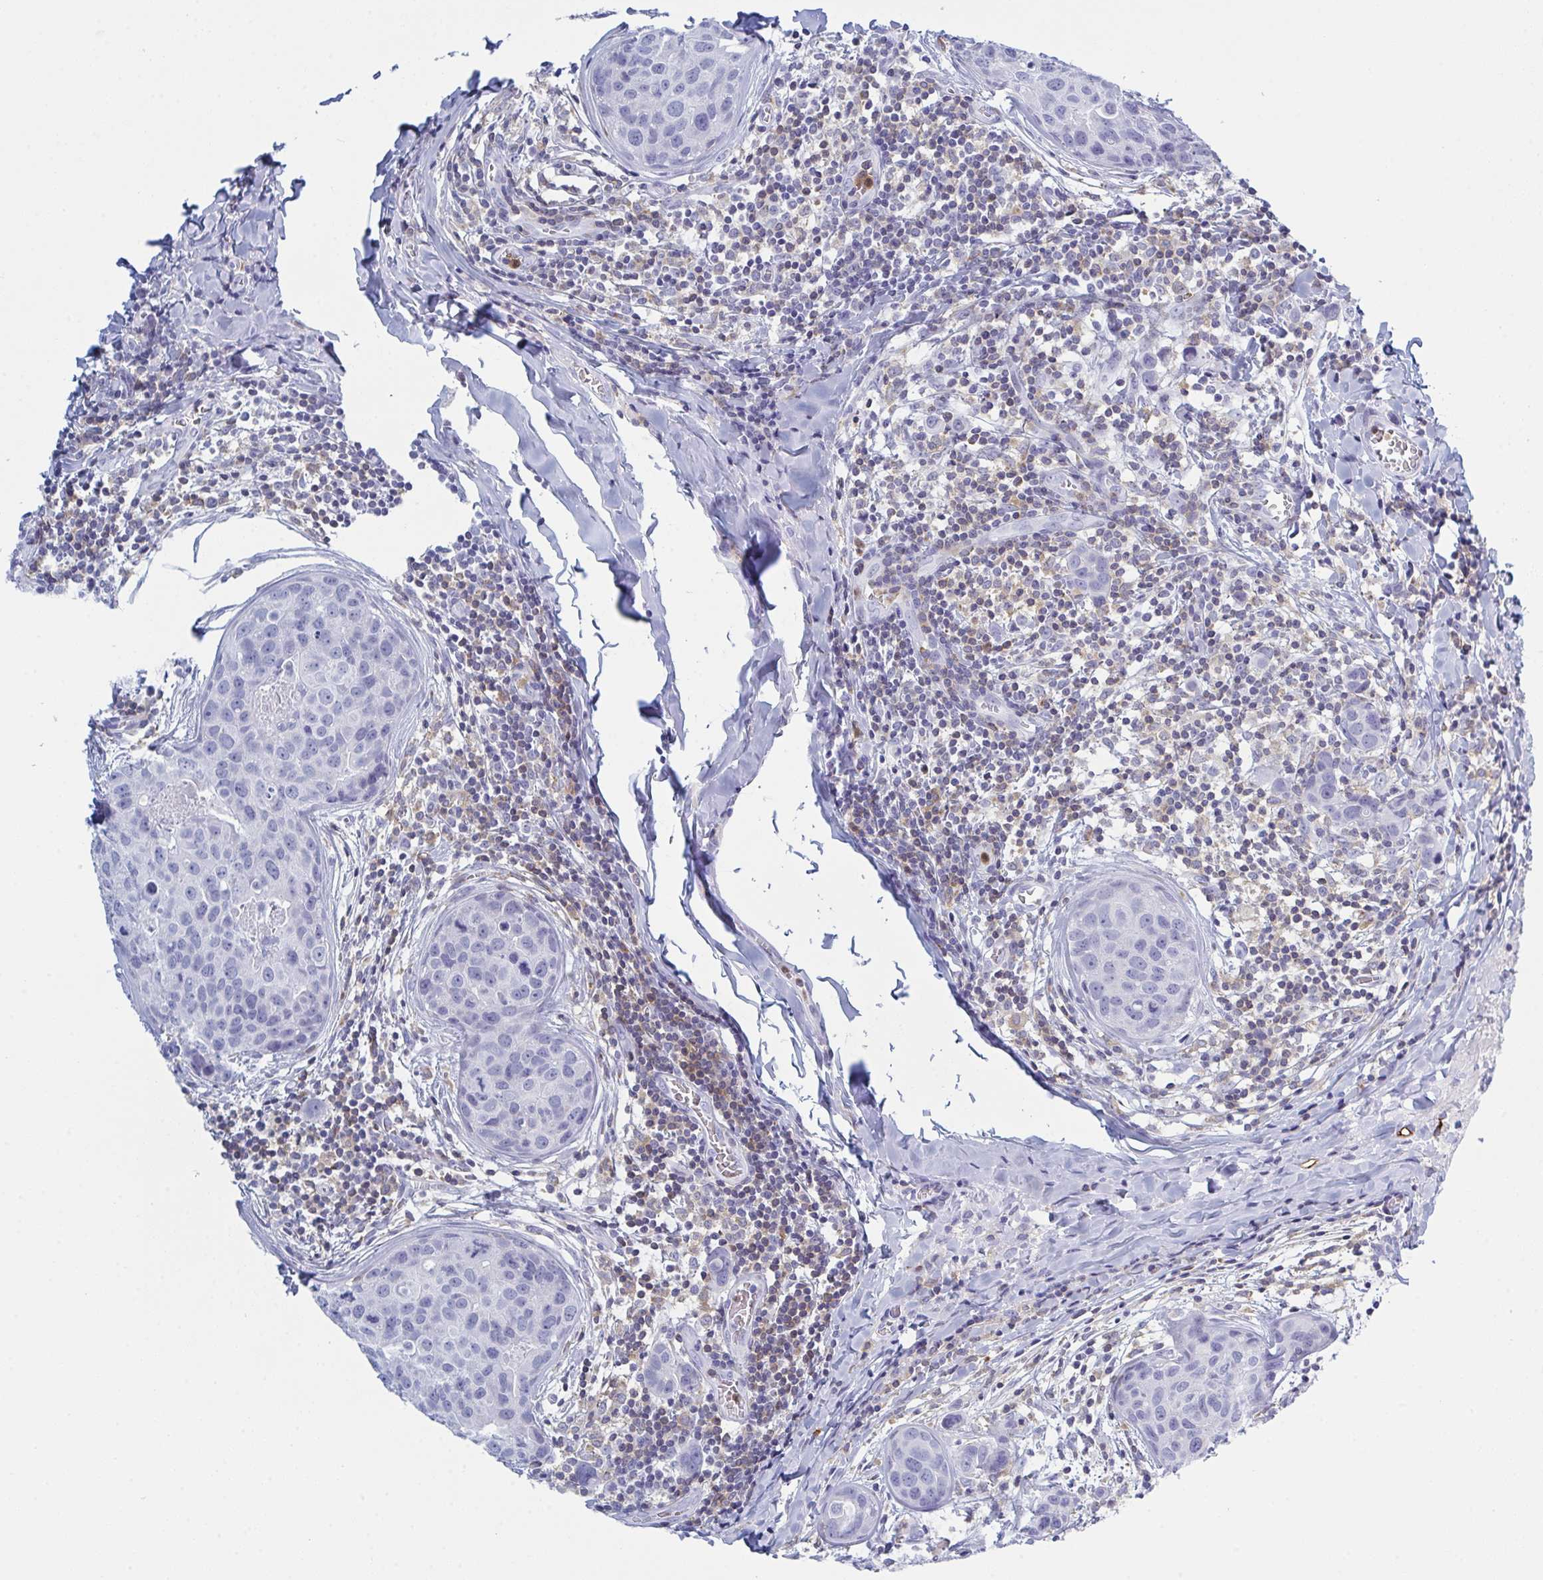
{"staining": {"intensity": "negative", "quantity": "none", "location": "none"}, "tissue": "breast cancer", "cell_type": "Tumor cells", "image_type": "cancer", "snomed": [{"axis": "morphology", "description": "Duct carcinoma"}, {"axis": "topography", "description": "Breast"}], "caption": "Immunohistochemistry (IHC) of invasive ductal carcinoma (breast) shows no expression in tumor cells.", "gene": "MYO1F", "patient": {"sex": "female", "age": 24}}